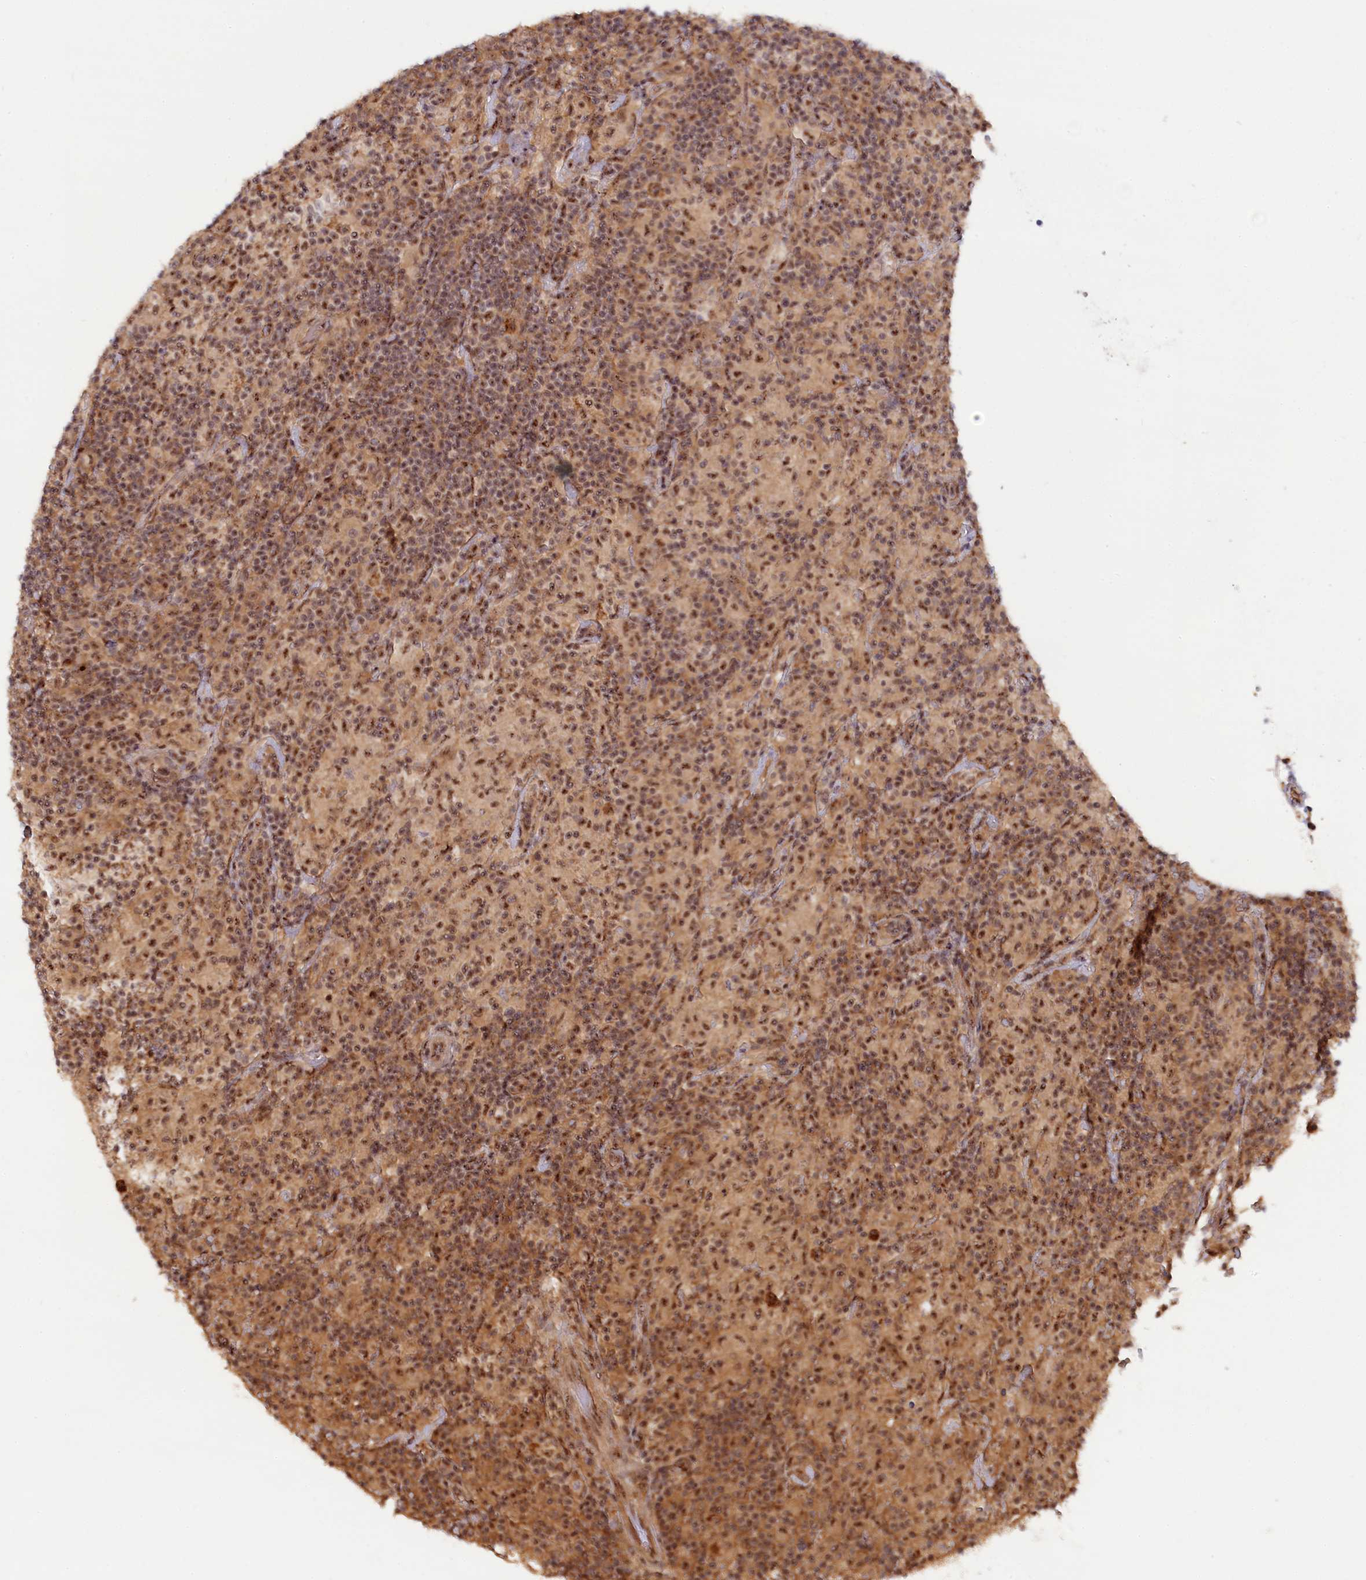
{"staining": {"intensity": "moderate", "quantity": ">75%", "location": "cytoplasmic/membranous,nuclear"}, "tissue": "lymphoma", "cell_type": "Tumor cells", "image_type": "cancer", "snomed": [{"axis": "morphology", "description": "Hodgkin's disease, NOS"}, {"axis": "topography", "description": "Lymph node"}], "caption": "Immunohistochemical staining of lymphoma shows moderate cytoplasmic/membranous and nuclear protein expression in about >75% of tumor cells.", "gene": "TAB1", "patient": {"sex": "male", "age": 70}}